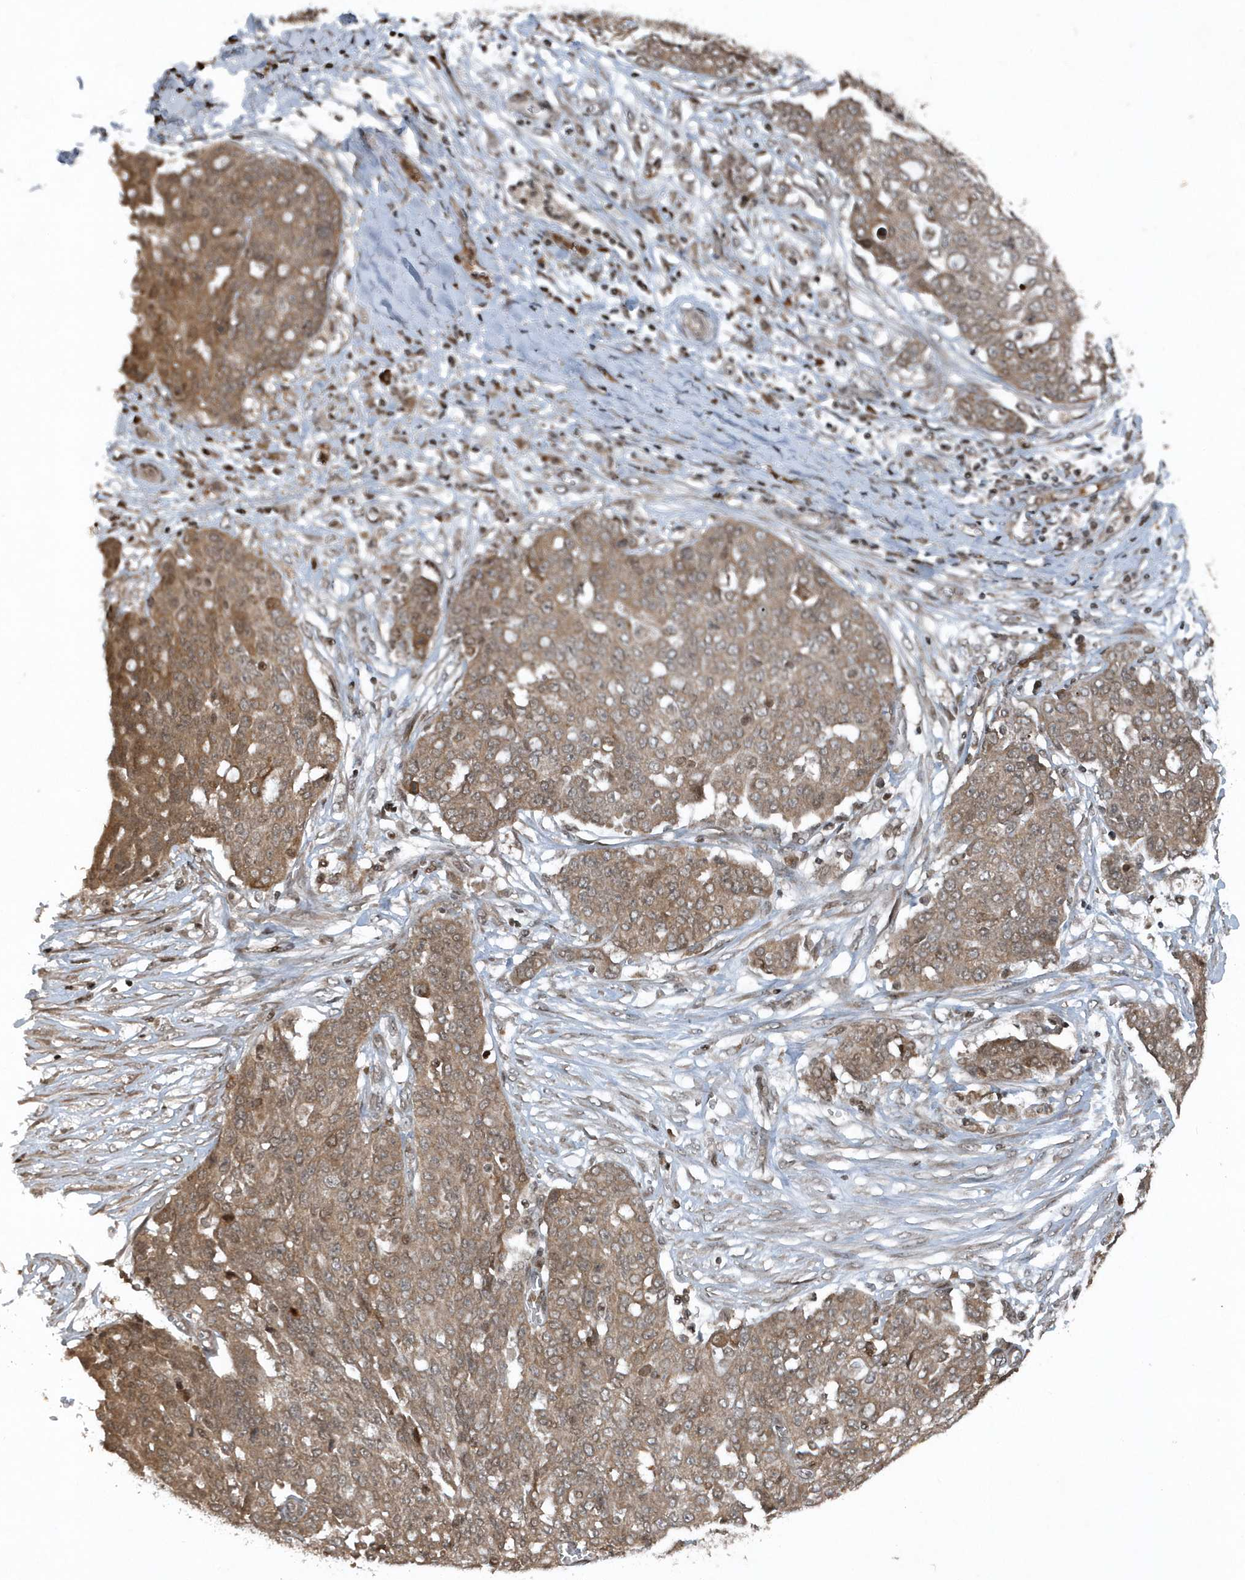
{"staining": {"intensity": "moderate", "quantity": ">75%", "location": "cytoplasmic/membranous"}, "tissue": "ovarian cancer", "cell_type": "Tumor cells", "image_type": "cancer", "snomed": [{"axis": "morphology", "description": "Cystadenocarcinoma, serous, NOS"}, {"axis": "topography", "description": "Soft tissue"}, {"axis": "topography", "description": "Ovary"}], "caption": "There is medium levels of moderate cytoplasmic/membranous expression in tumor cells of ovarian serous cystadenocarcinoma, as demonstrated by immunohistochemical staining (brown color).", "gene": "EIF2B1", "patient": {"sex": "female", "age": 57}}